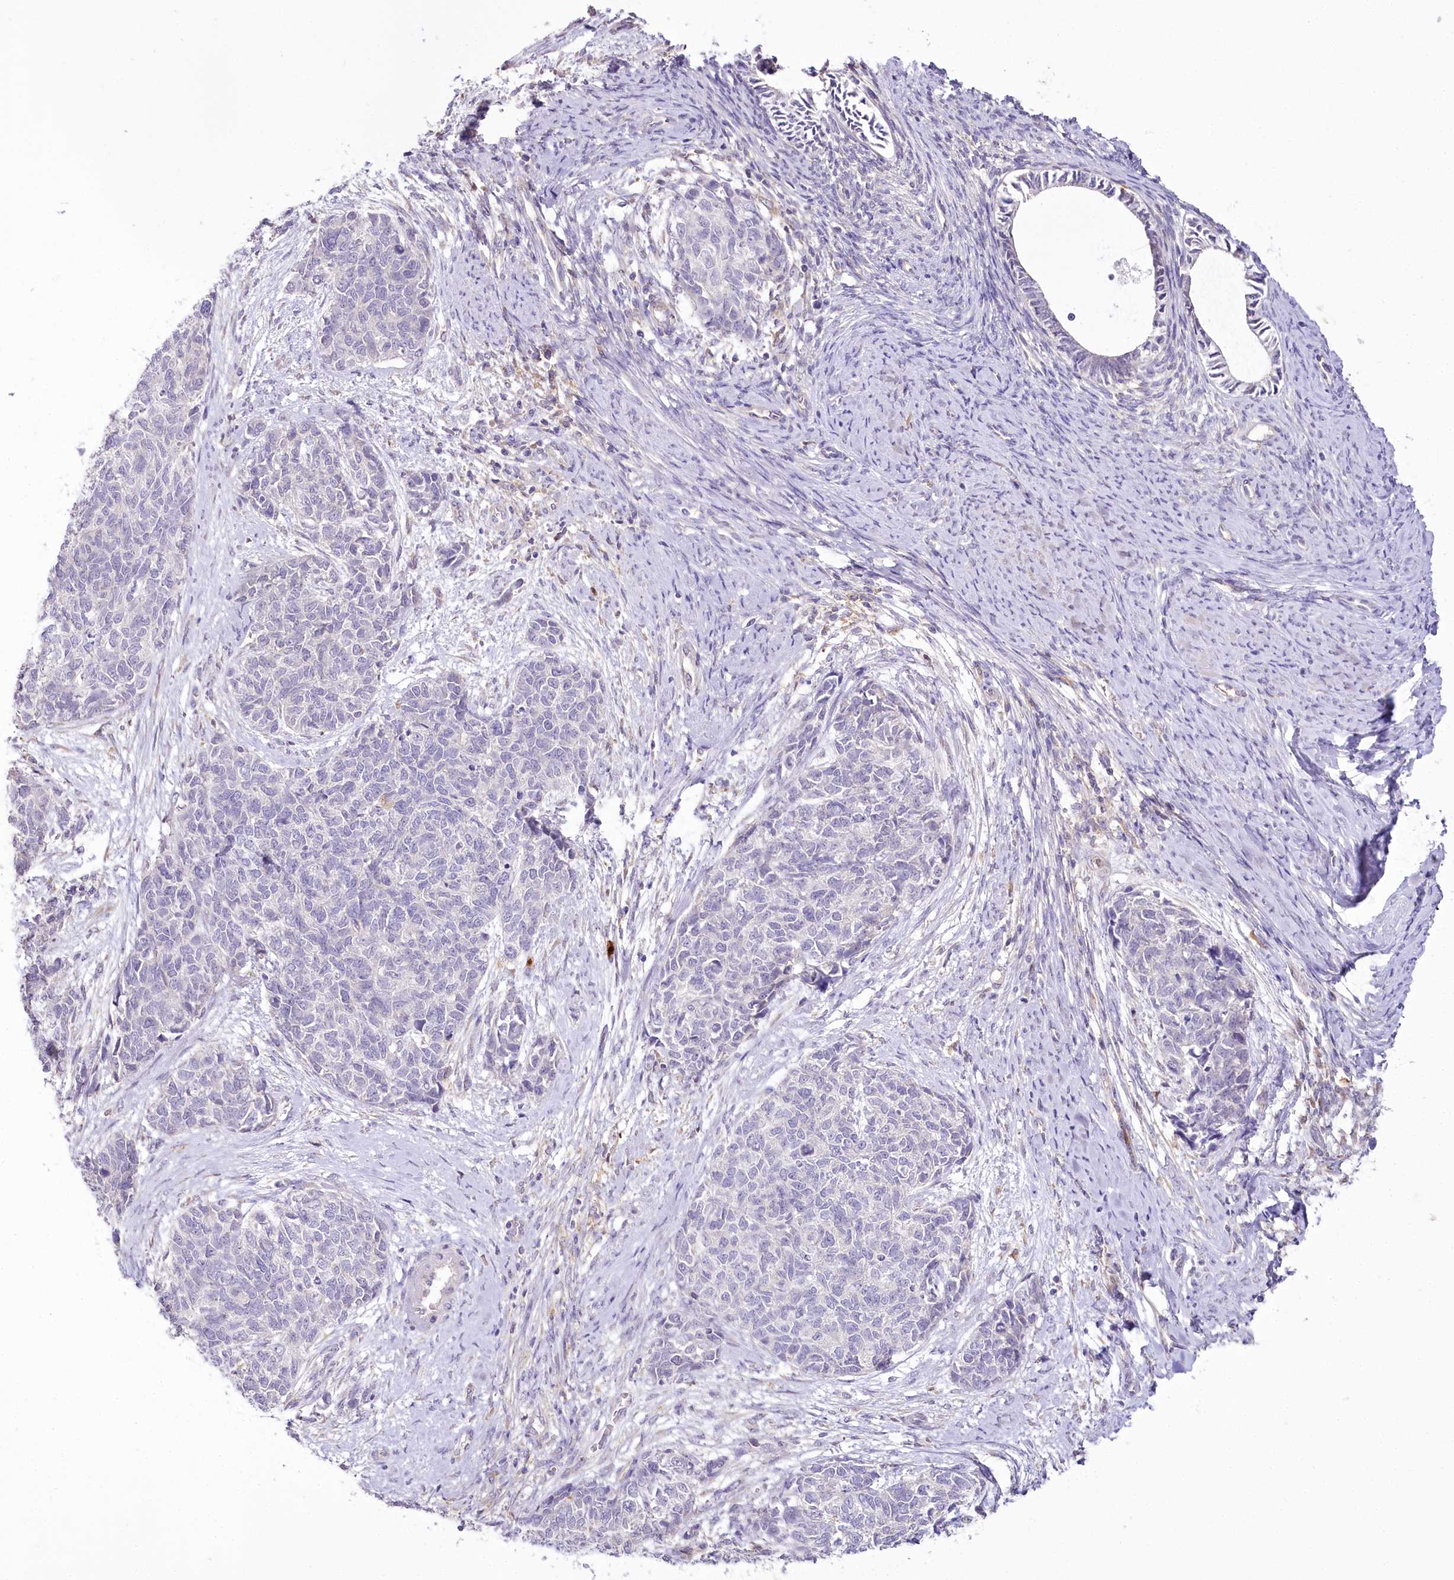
{"staining": {"intensity": "negative", "quantity": "none", "location": "none"}, "tissue": "cervical cancer", "cell_type": "Tumor cells", "image_type": "cancer", "snomed": [{"axis": "morphology", "description": "Squamous cell carcinoma, NOS"}, {"axis": "topography", "description": "Cervix"}], "caption": "There is no significant positivity in tumor cells of cervical squamous cell carcinoma.", "gene": "DPYD", "patient": {"sex": "female", "age": 63}}